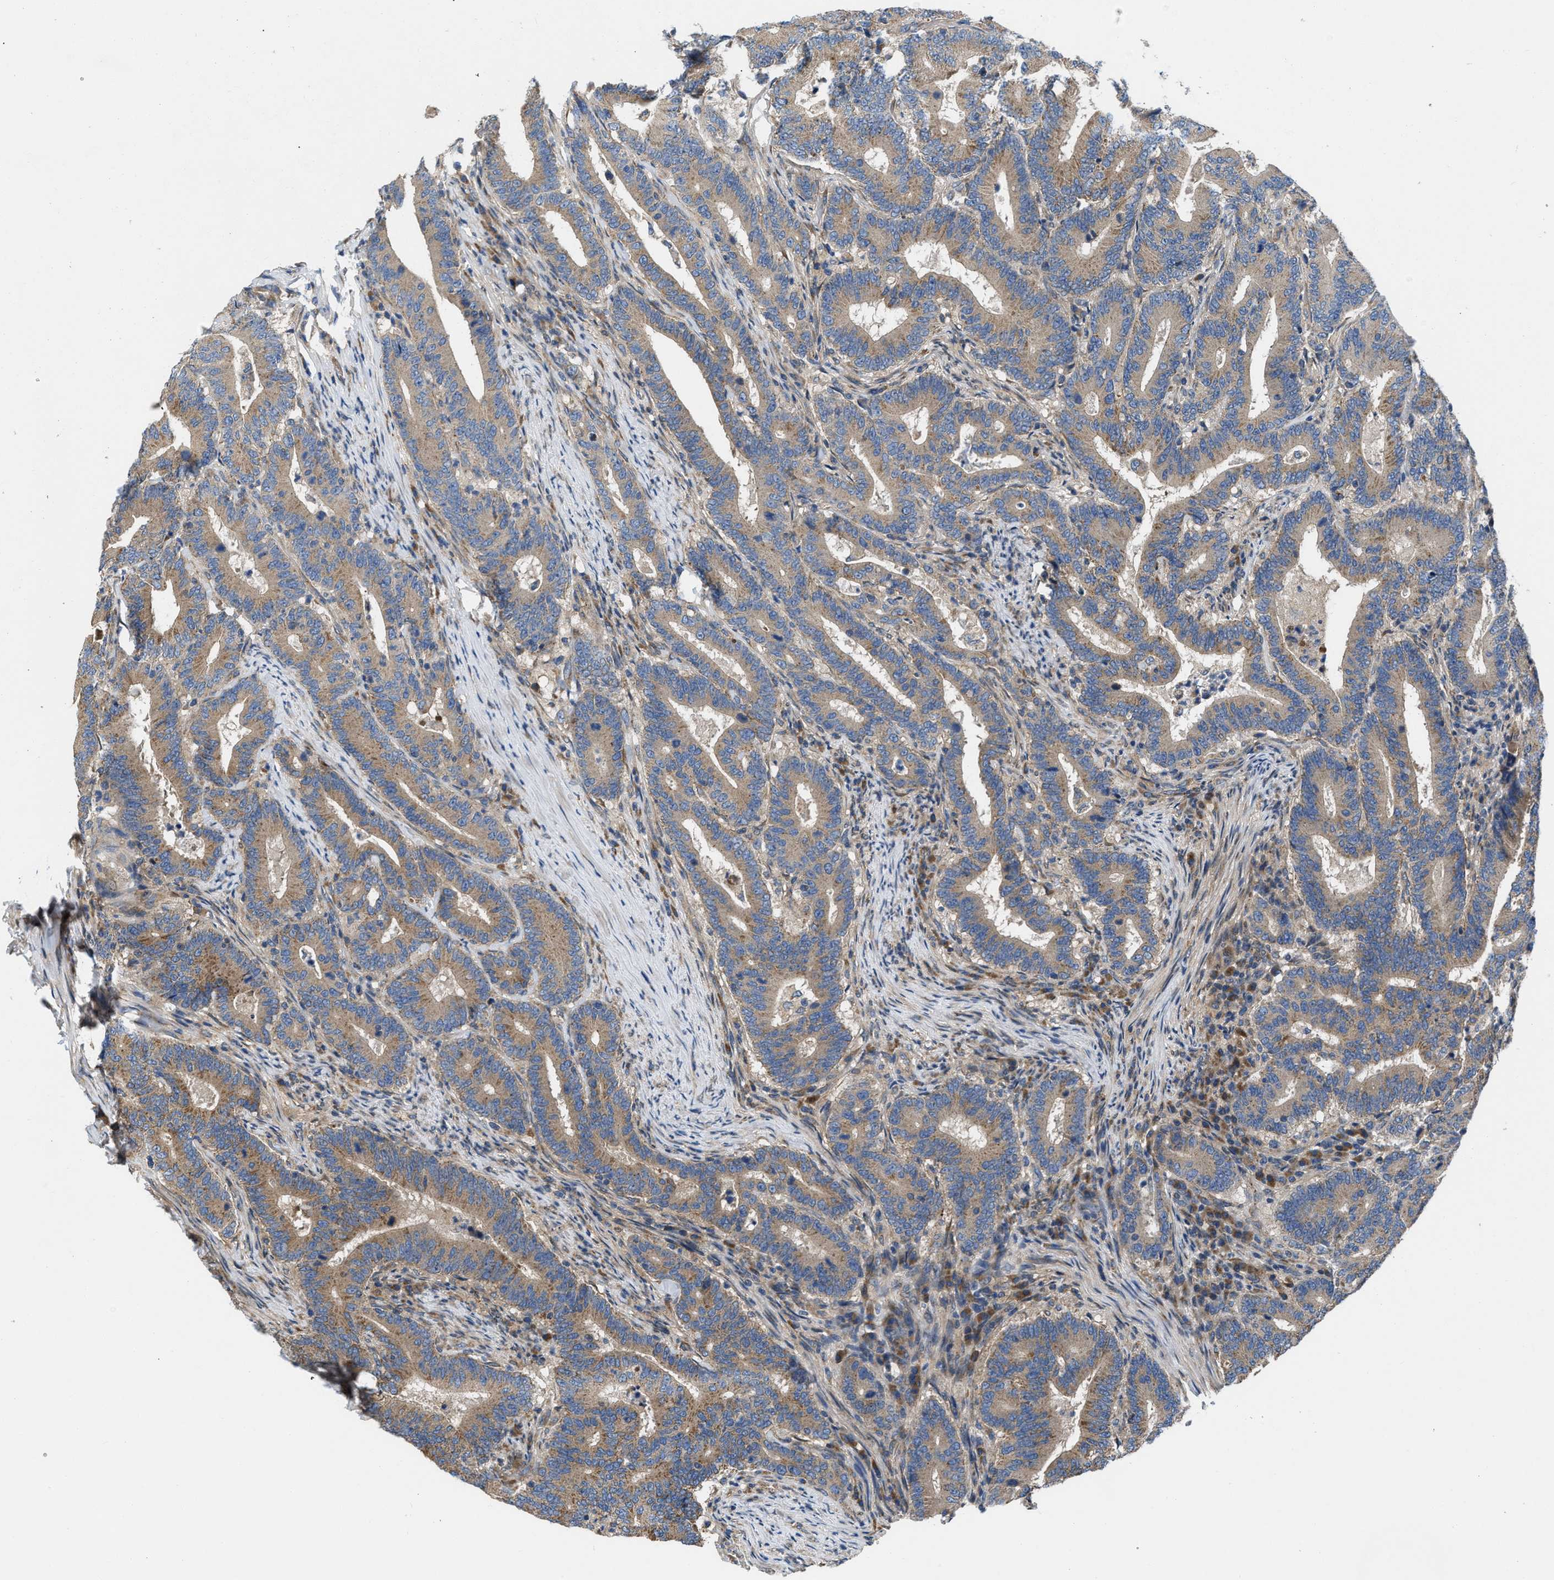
{"staining": {"intensity": "moderate", "quantity": ">75%", "location": "cytoplasmic/membranous"}, "tissue": "colorectal cancer", "cell_type": "Tumor cells", "image_type": "cancer", "snomed": [{"axis": "morphology", "description": "Adenocarcinoma, NOS"}, {"axis": "topography", "description": "Colon"}], "caption": "DAB immunohistochemical staining of colorectal cancer (adenocarcinoma) demonstrates moderate cytoplasmic/membranous protein positivity in about >75% of tumor cells.", "gene": "CEP128", "patient": {"sex": "female", "age": 66}}